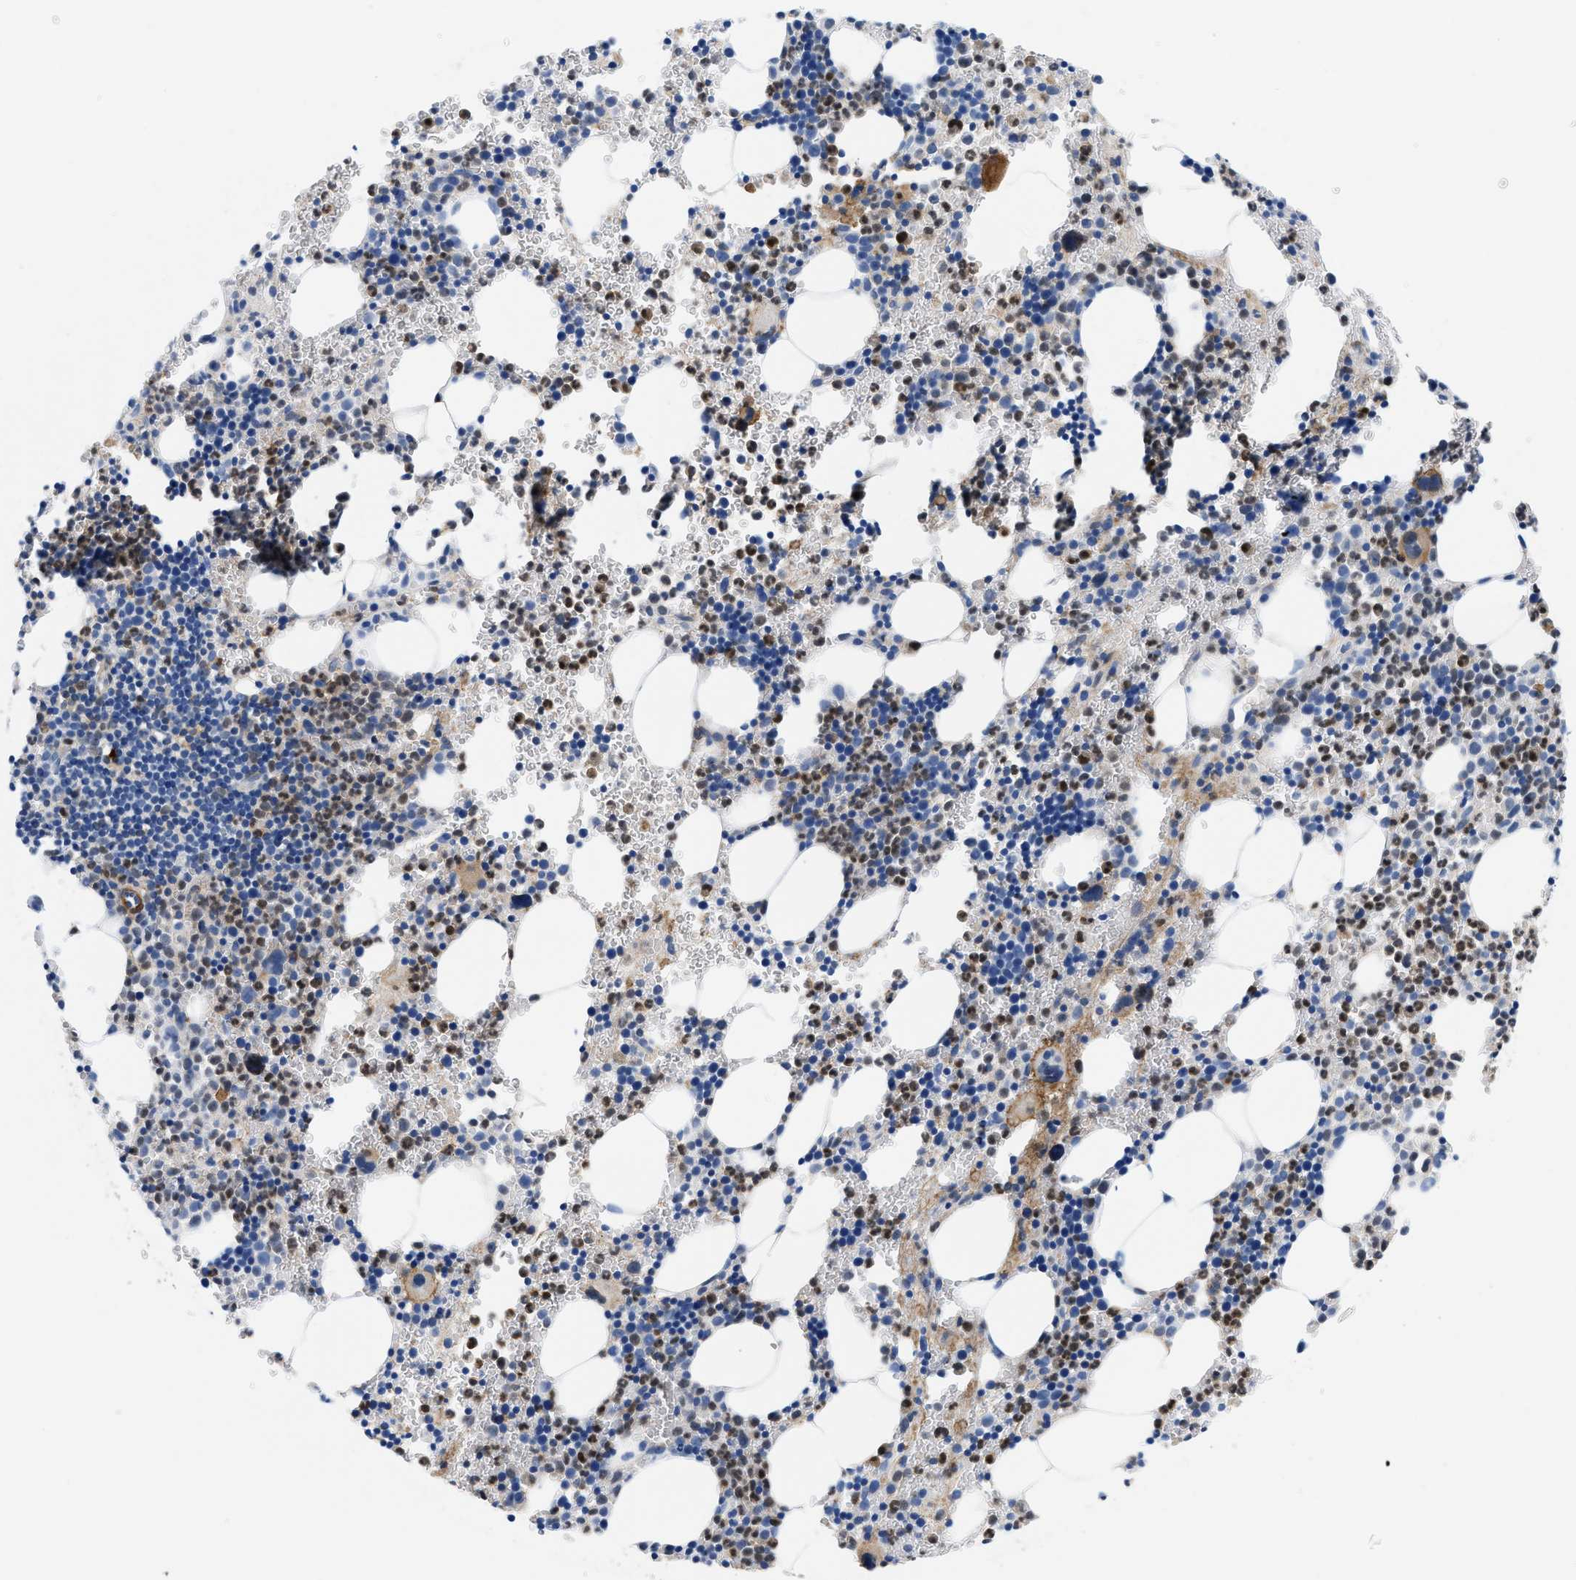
{"staining": {"intensity": "strong", "quantity": "25%-75%", "location": "cytoplasmic/membranous,nuclear"}, "tissue": "bone marrow", "cell_type": "Hematopoietic cells", "image_type": "normal", "snomed": [{"axis": "morphology", "description": "Normal tissue, NOS"}, {"axis": "morphology", "description": "Inflammation, NOS"}, {"axis": "topography", "description": "Bone marrow"}], "caption": "DAB immunohistochemical staining of normal human bone marrow reveals strong cytoplasmic/membranous,nuclear protein expression in approximately 25%-75% of hematopoietic cells. (brown staining indicates protein expression, while blue staining denotes nuclei).", "gene": "GSN", "patient": {"sex": "male", "age": 22}}